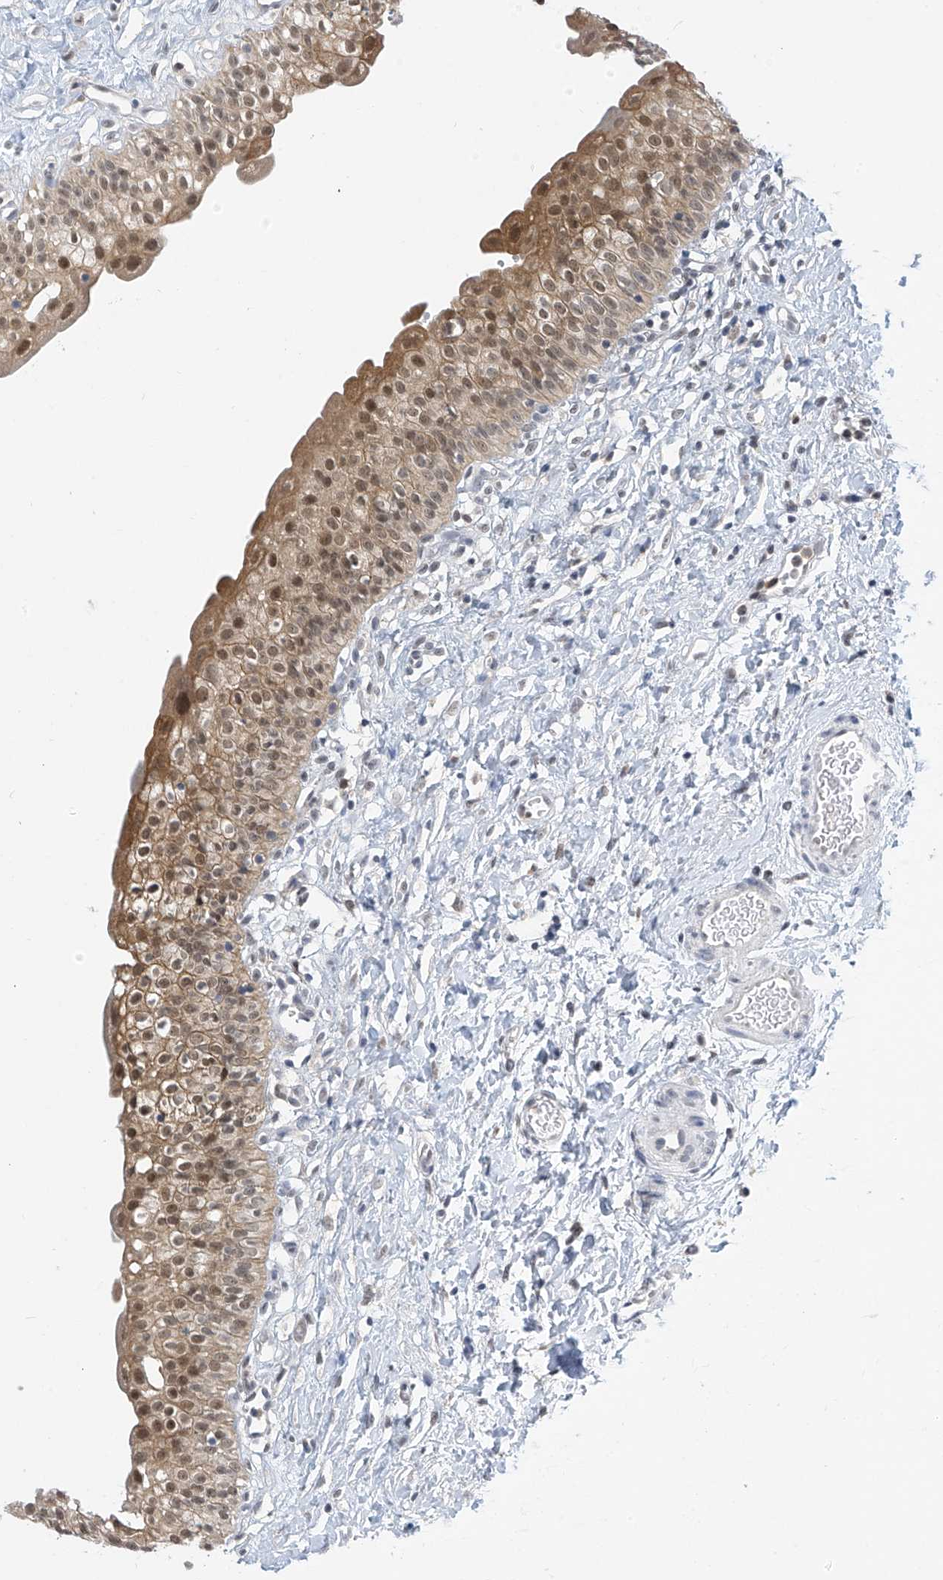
{"staining": {"intensity": "moderate", "quantity": ">75%", "location": "cytoplasmic/membranous,nuclear"}, "tissue": "urinary bladder", "cell_type": "Urothelial cells", "image_type": "normal", "snomed": [{"axis": "morphology", "description": "Normal tissue, NOS"}, {"axis": "topography", "description": "Urinary bladder"}], "caption": "Moderate cytoplasmic/membranous,nuclear expression is identified in approximately >75% of urothelial cells in benign urinary bladder. (Stains: DAB (3,3'-diaminobenzidine) in brown, nuclei in blue, Microscopy: brightfield microscopy at high magnification).", "gene": "APLF", "patient": {"sex": "male", "age": 51}}